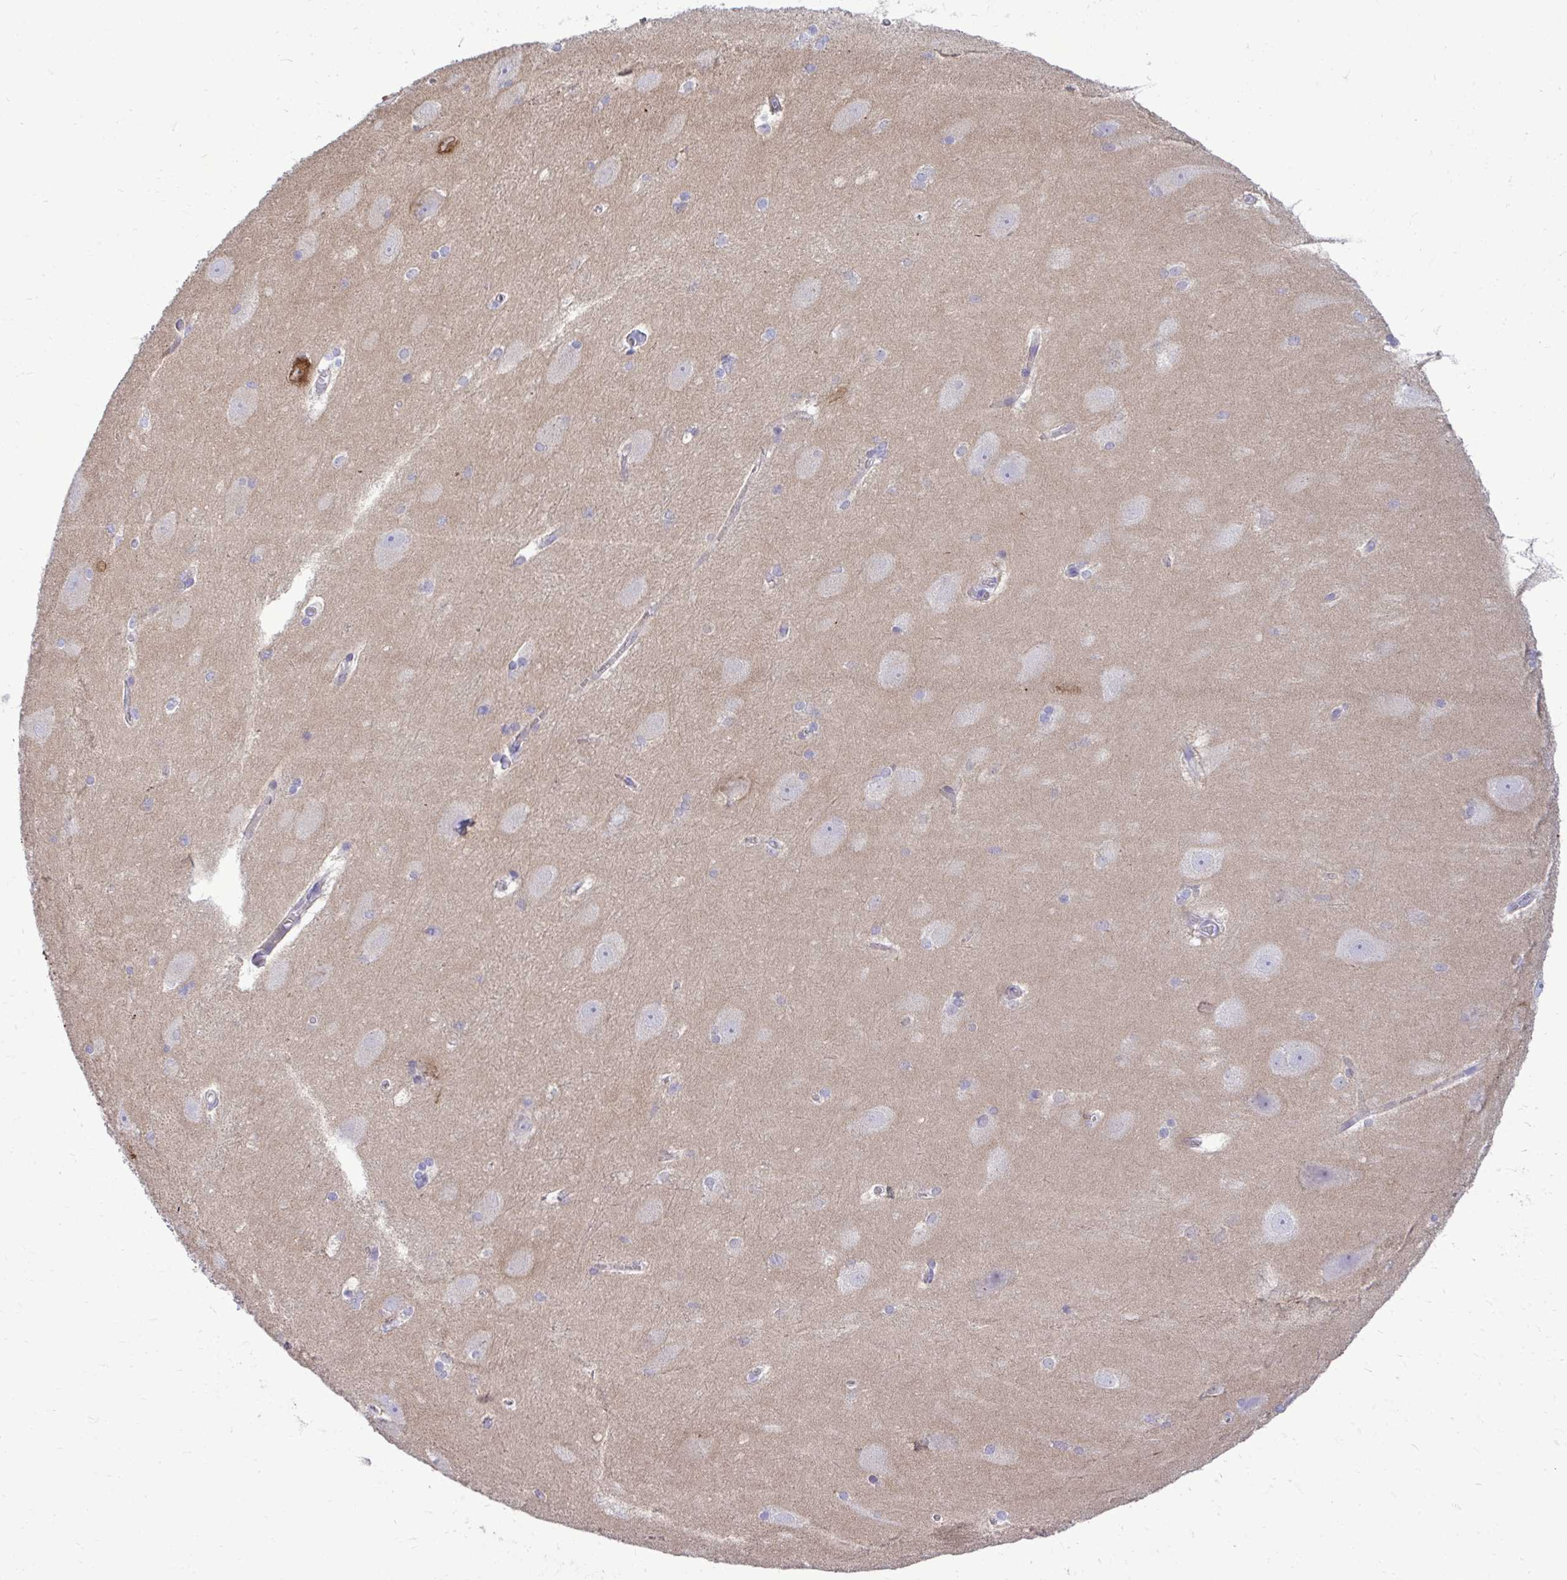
{"staining": {"intensity": "negative", "quantity": "none", "location": "none"}, "tissue": "hippocampus", "cell_type": "Glial cells", "image_type": "normal", "snomed": [{"axis": "morphology", "description": "Normal tissue, NOS"}, {"axis": "topography", "description": "Cerebral cortex"}, {"axis": "topography", "description": "Hippocampus"}], "caption": "Immunohistochemistry histopathology image of benign human hippocampus stained for a protein (brown), which displays no staining in glial cells. (DAB immunohistochemistry with hematoxylin counter stain).", "gene": "TP53I11", "patient": {"sex": "female", "age": 19}}